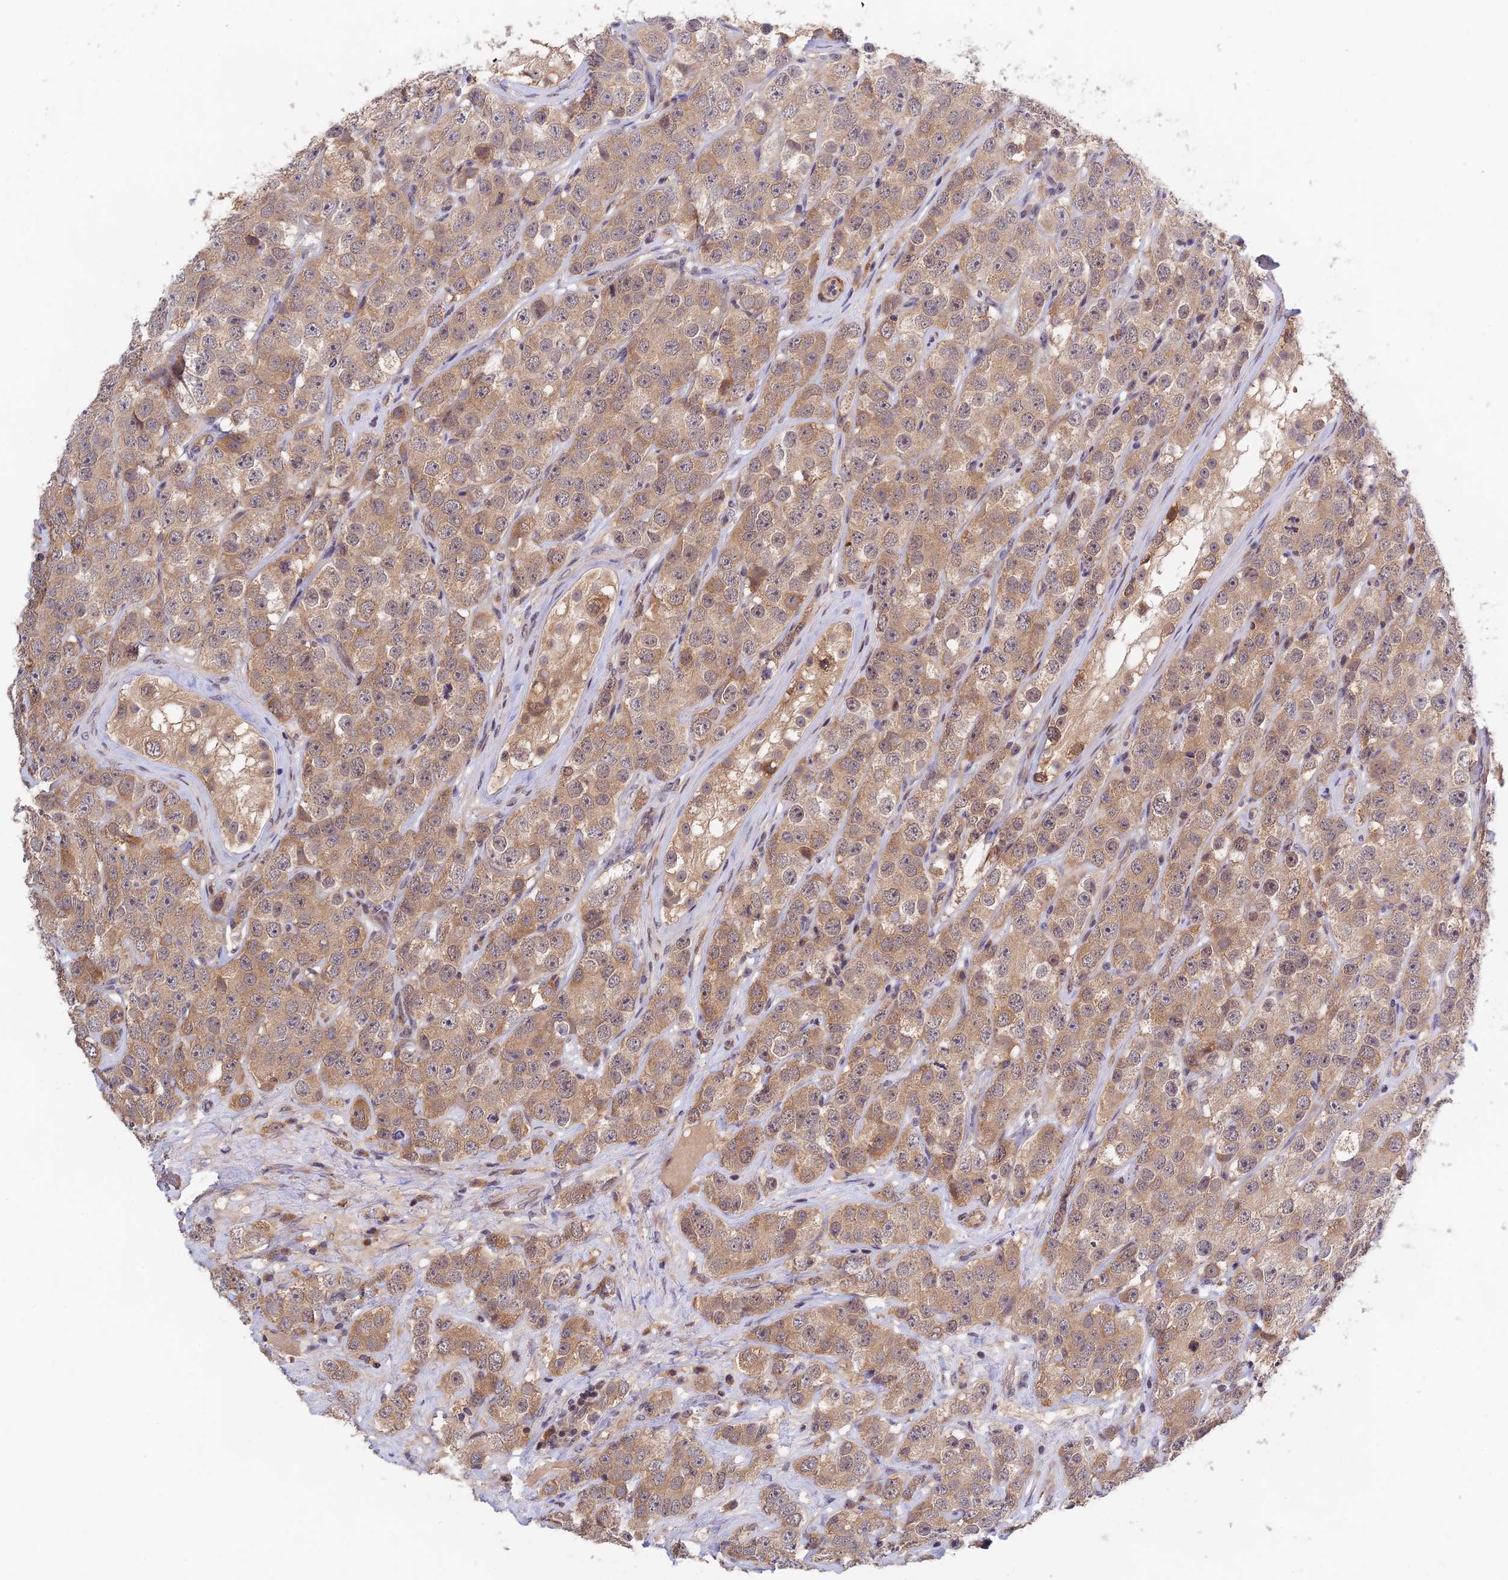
{"staining": {"intensity": "moderate", "quantity": ">75%", "location": "cytoplasmic/membranous"}, "tissue": "testis cancer", "cell_type": "Tumor cells", "image_type": "cancer", "snomed": [{"axis": "morphology", "description": "Seminoma, NOS"}, {"axis": "topography", "description": "Testis"}], "caption": "The immunohistochemical stain labels moderate cytoplasmic/membranous staining in tumor cells of testis cancer (seminoma) tissue.", "gene": "CWH43", "patient": {"sex": "male", "age": 28}}